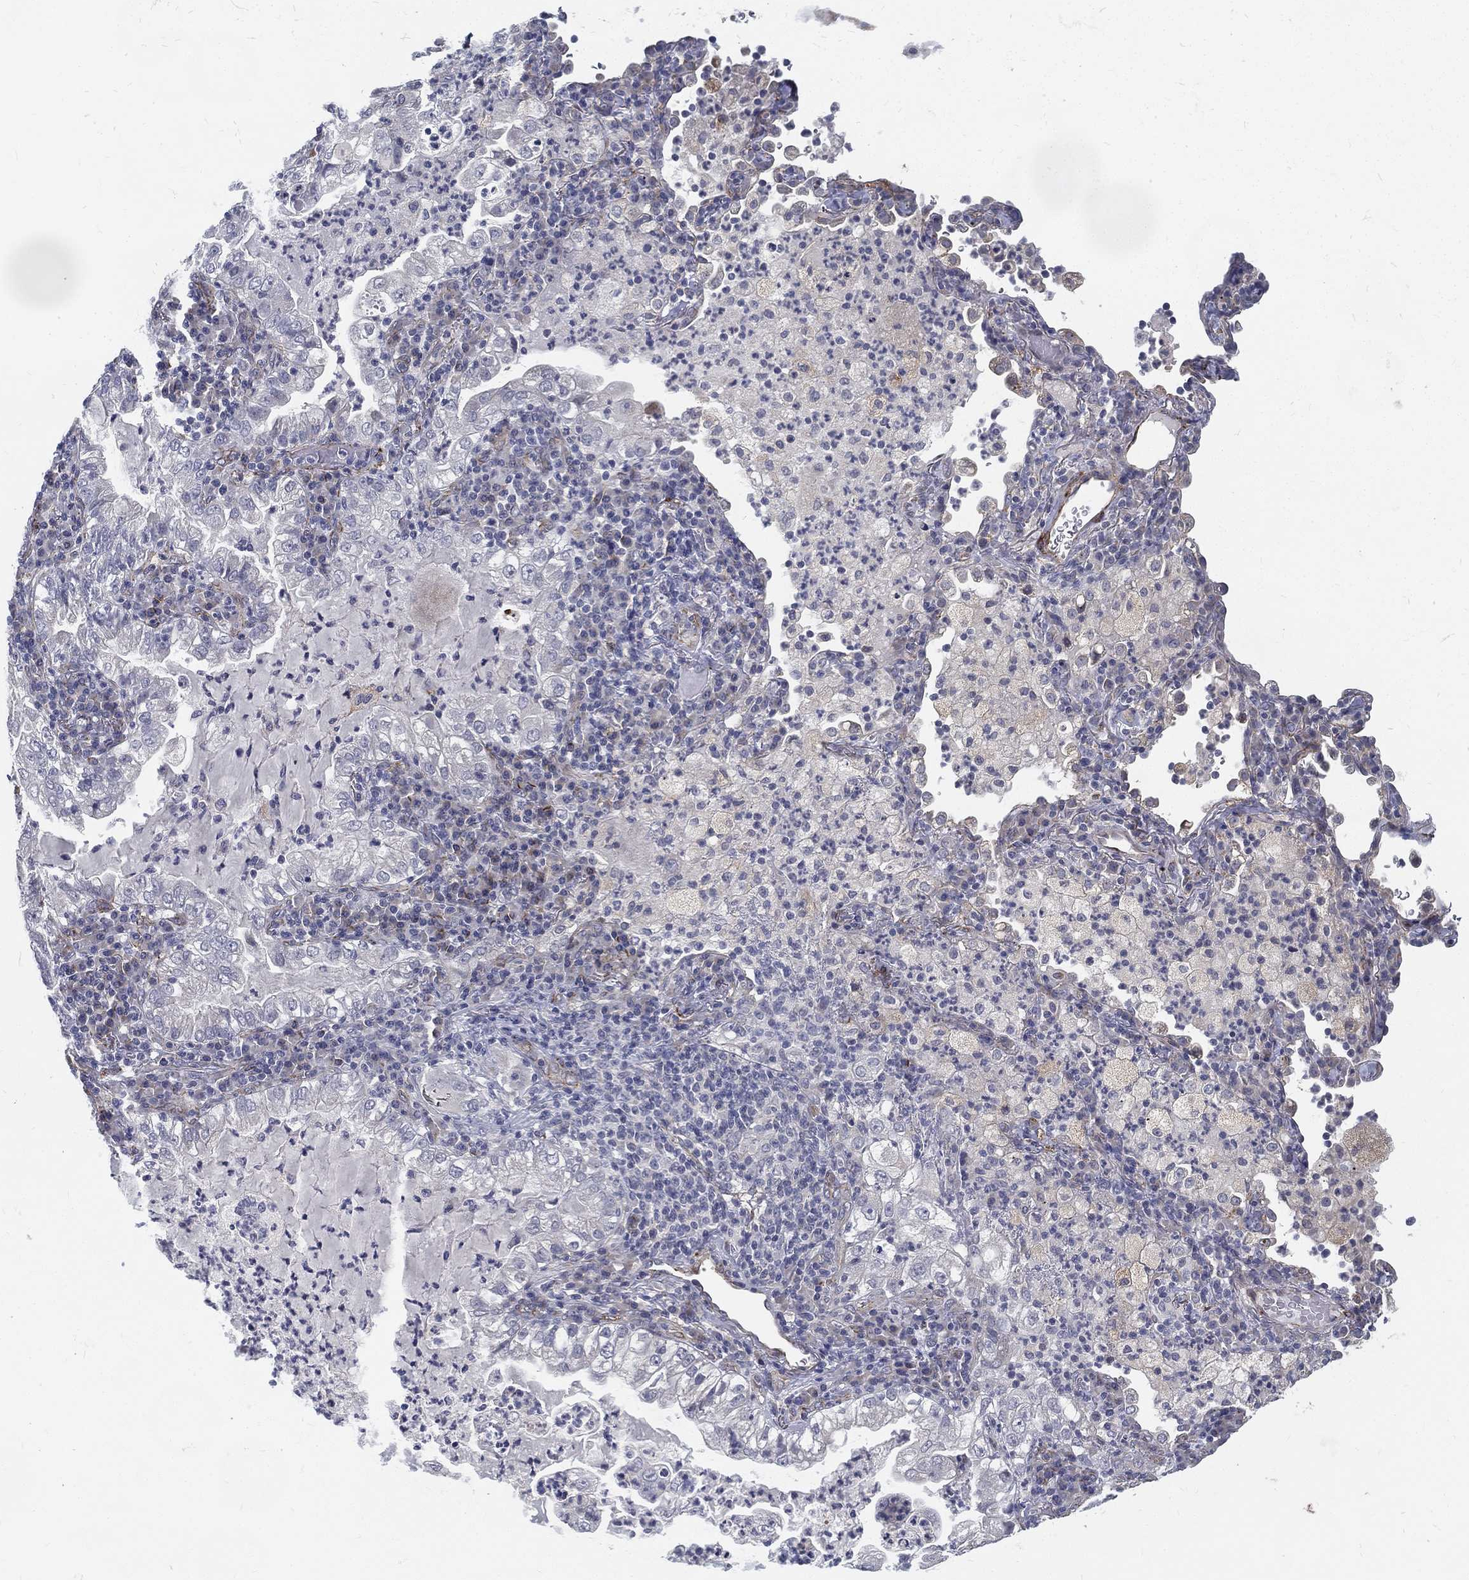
{"staining": {"intensity": "negative", "quantity": "none", "location": "none"}, "tissue": "lung cancer", "cell_type": "Tumor cells", "image_type": "cancer", "snomed": [{"axis": "morphology", "description": "Adenocarcinoma, NOS"}, {"axis": "topography", "description": "Lung"}], "caption": "This is an IHC histopathology image of human adenocarcinoma (lung). There is no expression in tumor cells.", "gene": "LRRC56", "patient": {"sex": "female", "age": 73}}